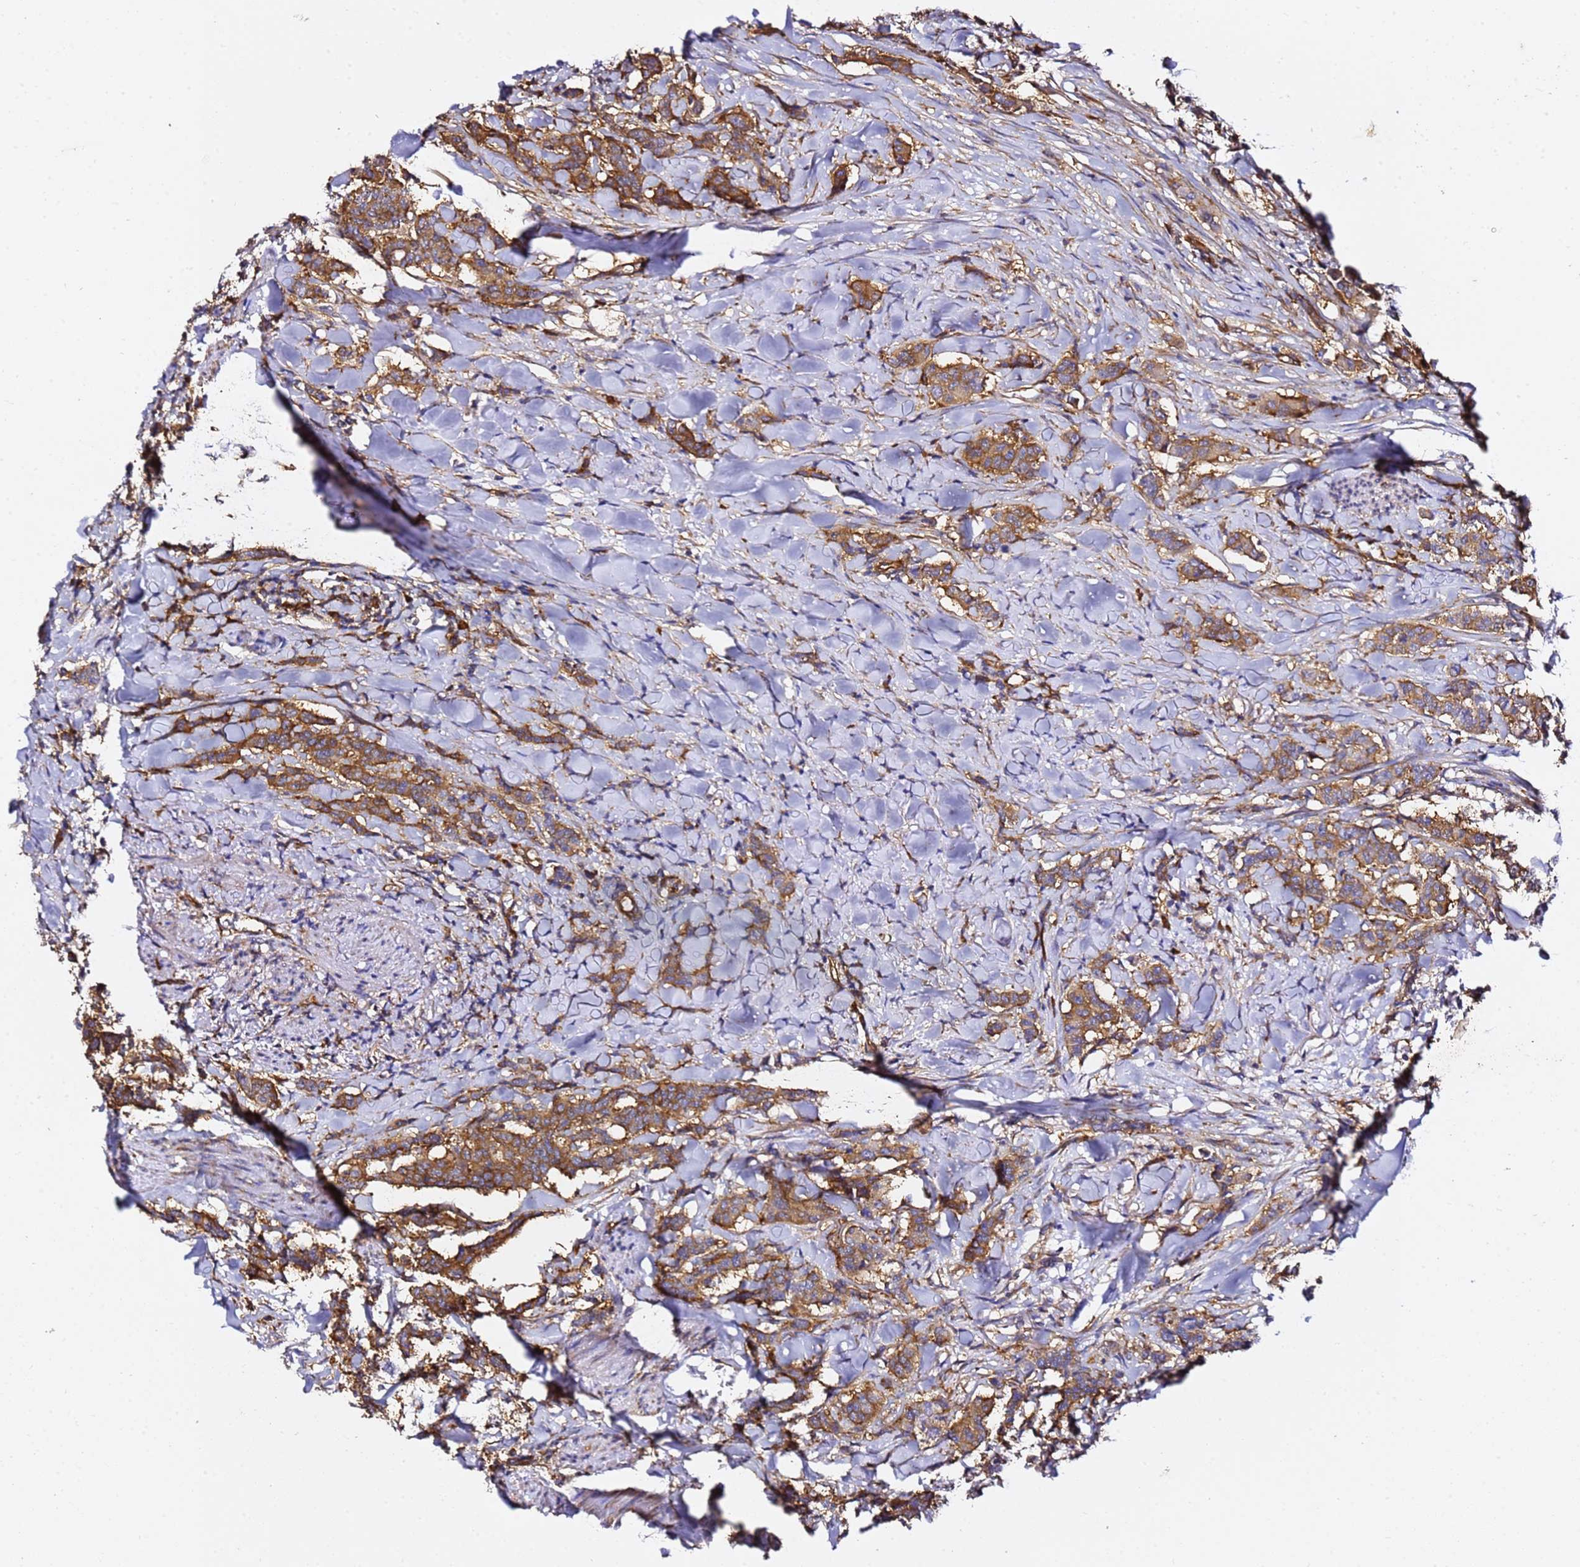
{"staining": {"intensity": "moderate", "quantity": ">75%", "location": "cytoplasmic/membranous"}, "tissue": "breast cancer", "cell_type": "Tumor cells", "image_type": "cancer", "snomed": [{"axis": "morphology", "description": "Duct carcinoma"}, {"axis": "topography", "description": "Breast"}], "caption": "Protein positivity by IHC displays moderate cytoplasmic/membranous positivity in about >75% of tumor cells in breast cancer.", "gene": "TPST1", "patient": {"sex": "female", "age": 40}}